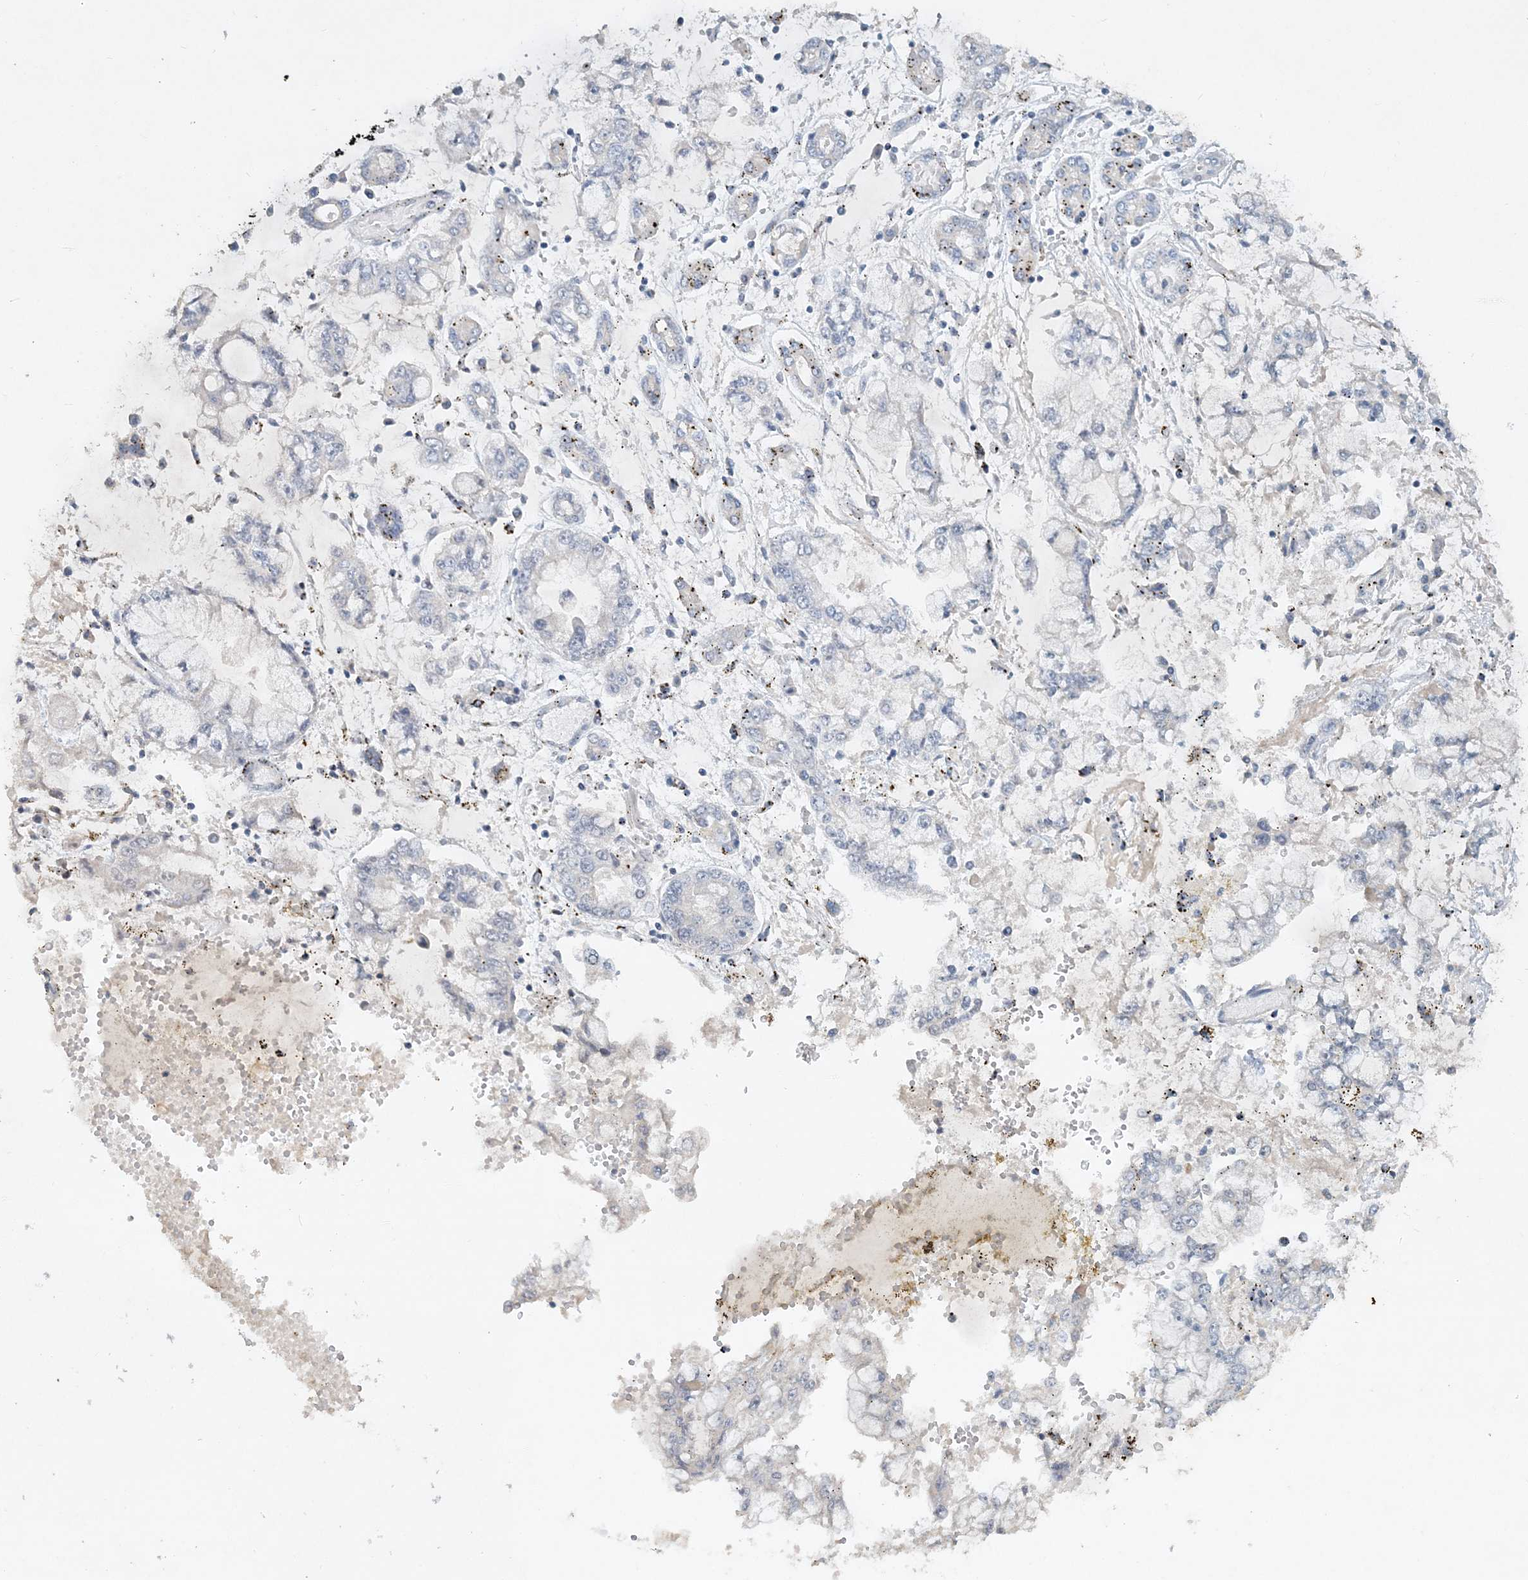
{"staining": {"intensity": "negative", "quantity": "none", "location": "none"}, "tissue": "stomach cancer", "cell_type": "Tumor cells", "image_type": "cancer", "snomed": [{"axis": "morphology", "description": "Normal tissue, NOS"}, {"axis": "morphology", "description": "Adenocarcinoma, NOS"}, {"axis": "topography", "description": "Stomach, upper"}, {"axis": "topography", "description": "Stomach"}], "caption": "The photomicrograph exhibits no staining of tumor cells in stomach adenocarcinoma.", "gene": "DNAH5", "patient": {"sex": "male", "age": 76}}